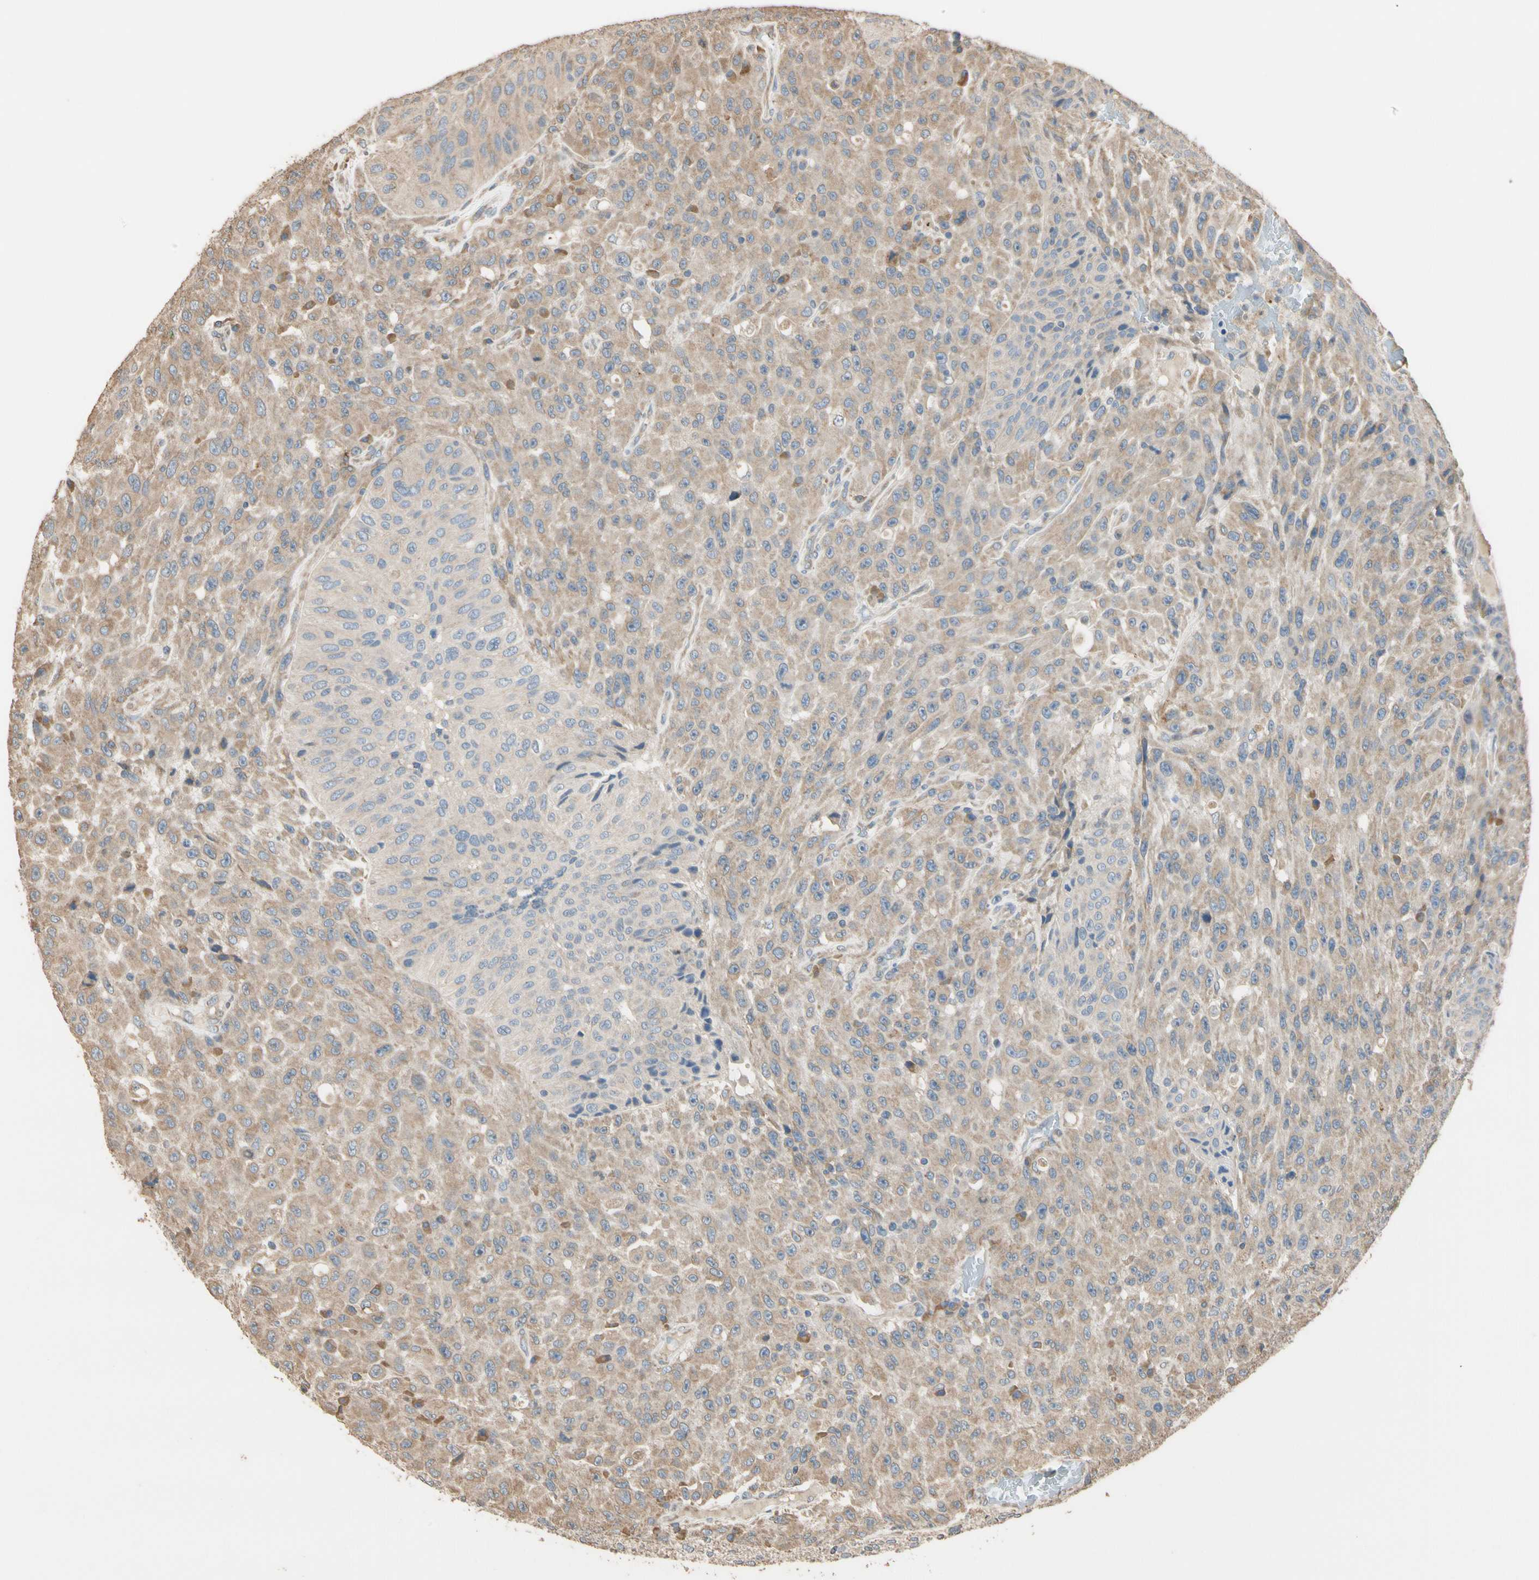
{"staining": {"intensity": "moderate", "quantity": "25%-75%", "location": "cytoplasmic/membranous"}, "tissue": "urothelial cancer", "cell_type": "Tumor cells", "image_type": "cancer", "snomed": [{"axis": "morphology", "description": "Urothelial carcinoma, High grade"}, {"axis": "topography", "description": "Urinary bladder"}], "caption": "Human urothelial cancer stained with a protein marker displays moderate staining in tumor cells.", "gene": "STX18", "patient": {"sex": "male", "age": 66}}